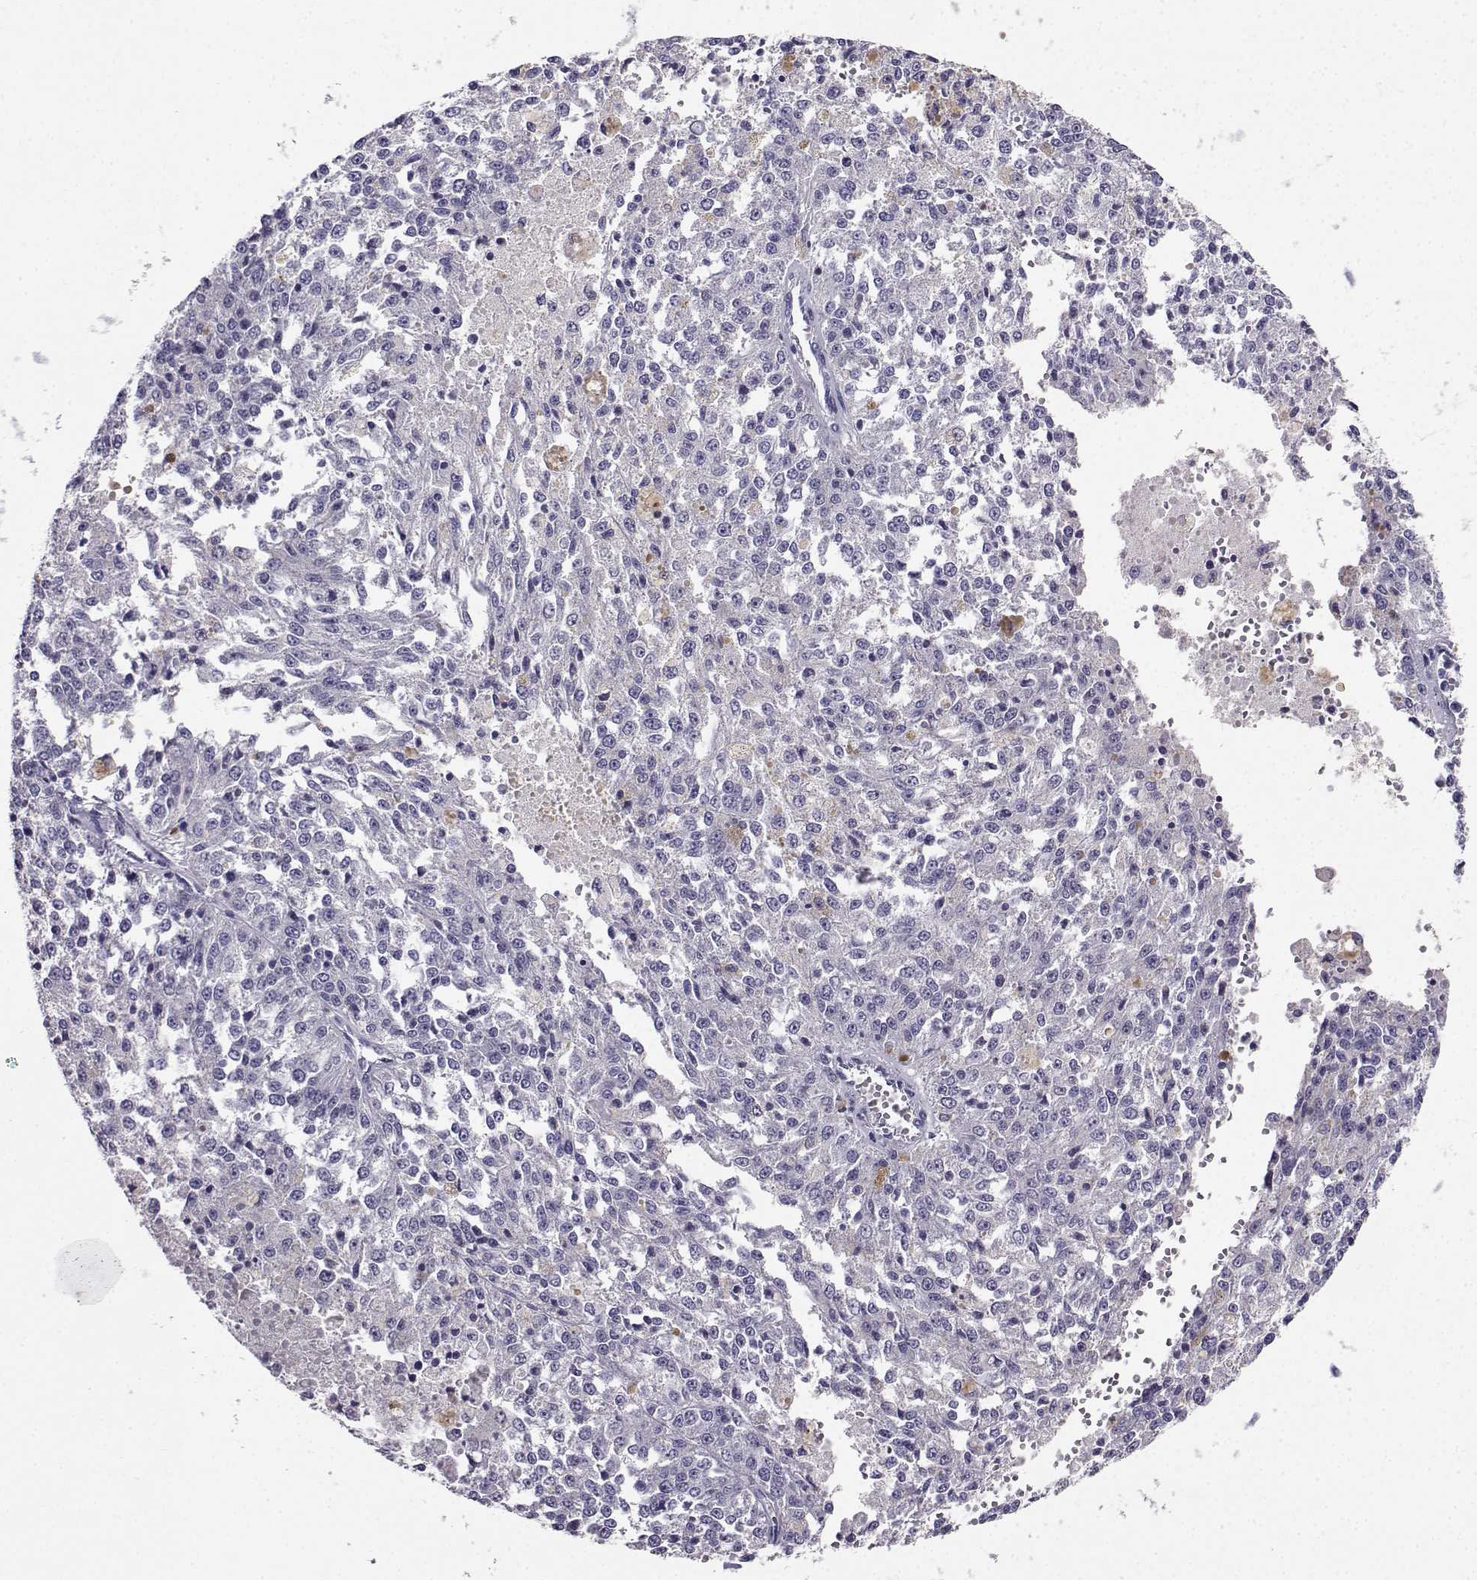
{"staining": {"intensity": "negative", "quantity": "none", "location": "none"}, "tissue": "melanoma", "cell_type": "Tumor cells", "image_type": "cancer", "snomed": [{"axis": "morphology", "description": "Malignant melanoma, Metastatic site"}, {"axis": "topography", "description": "Lymph node"}], "caption": "Micrograph shows no protein expression in tumor cells of melanoma tissue. (DAB (3,3'-diaminobenzidine) immunohistochemistry, high magnification).", "gene": "SPAG11B", "patient": {"sex": "female", "age": 64}}